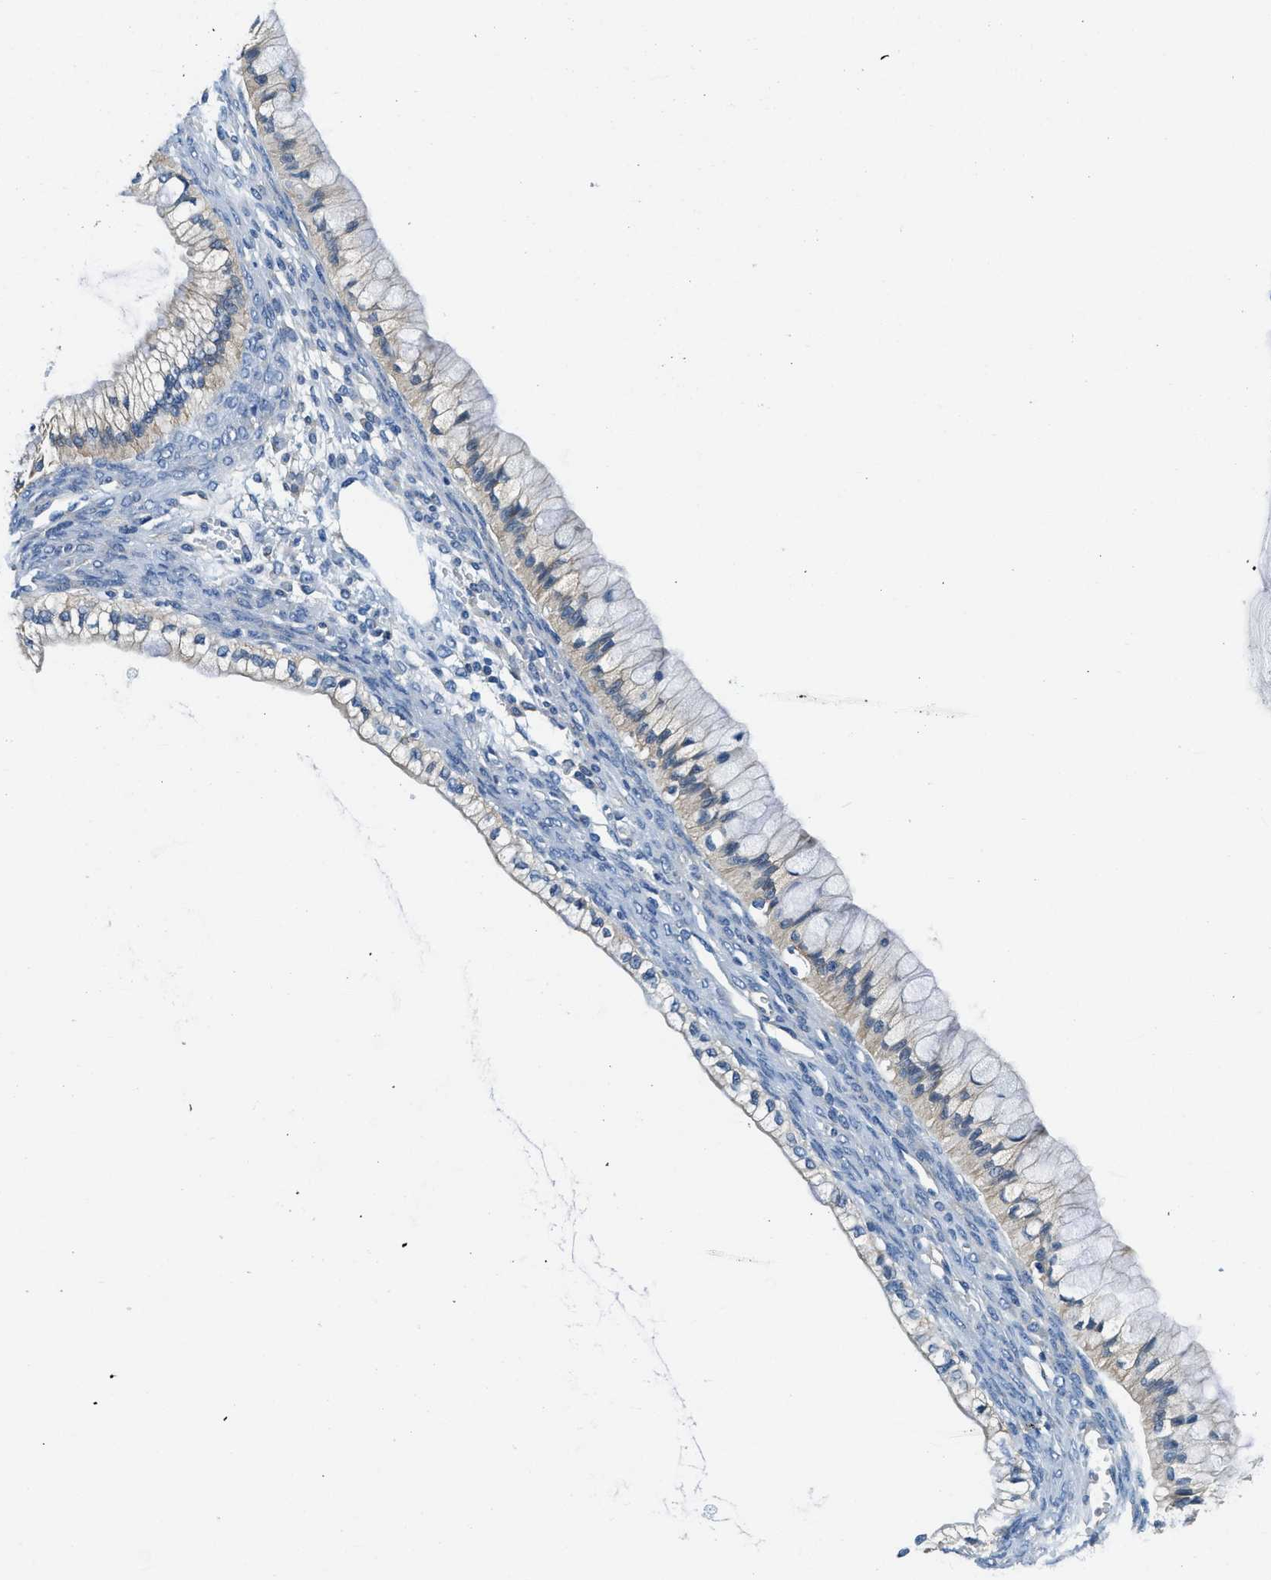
{"staining": {"intensity": "weak", "quantity": "<25%", "location": "cytoplasmic/membranous"}, "tissue": "ovarian cancer", "cell_type": "Tumor cells", "image_type": "cancer", "snomed": [{"axis": "morphology", "description": "Cystadenocarcinoma, mucinous, NOS"}, {"axis": "topography", "description": "Ovary"}], "caption": "DAB immunohistochemical staining of ovarian mucinous cystadenocarcinoma reveals no significant expression in tumor cells.", "gene": "TWF1", "patient": {"sex": "female", "age": 57}}